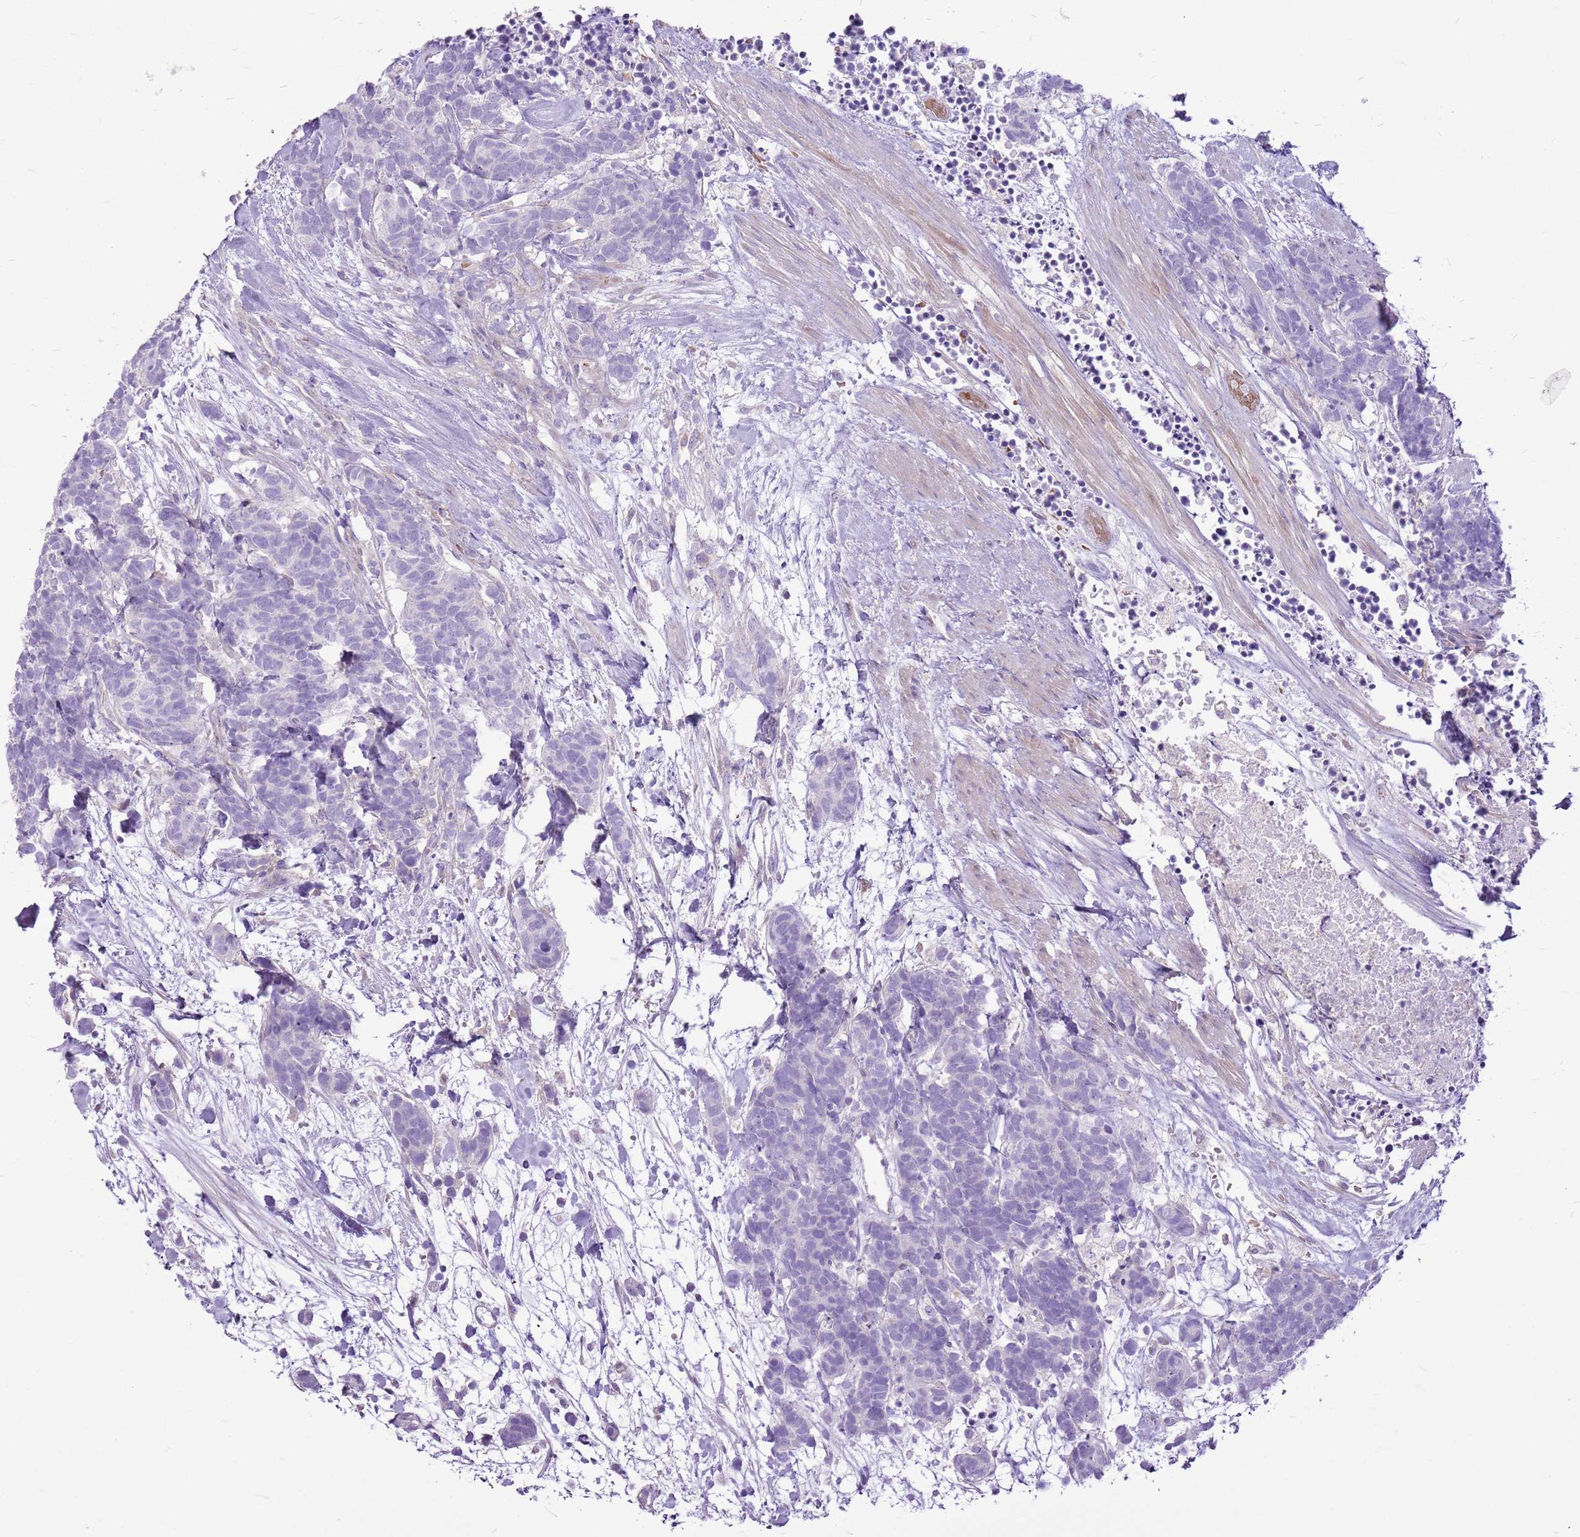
{"staining": {"intensity": "negative", "quantity": "none", "location": "none"}, "tissue": "carcinoid", "cell_type": "Tumor cells", "image_type": "cancer", "snomed": [{"axis": "morphology", "description": "Carcinoma, NOS"}, {"axis": "morphology", "description": "Carcinoid, malignant, NOS"}, {"axis": "topography", "description": "Prostate"}], "caption": "Immunohistochemistry of human carcinoid shows no positivity in tumor cells. Brightfield microscopy of immunohistochemistry (IHC) stained with DAB (3,3'-diaminobenzidine) (brown) and hematoxylin (blue), captured at high magnification.", "gene": "CHAC2", "patient": {"sex": "male", "age": 57}}